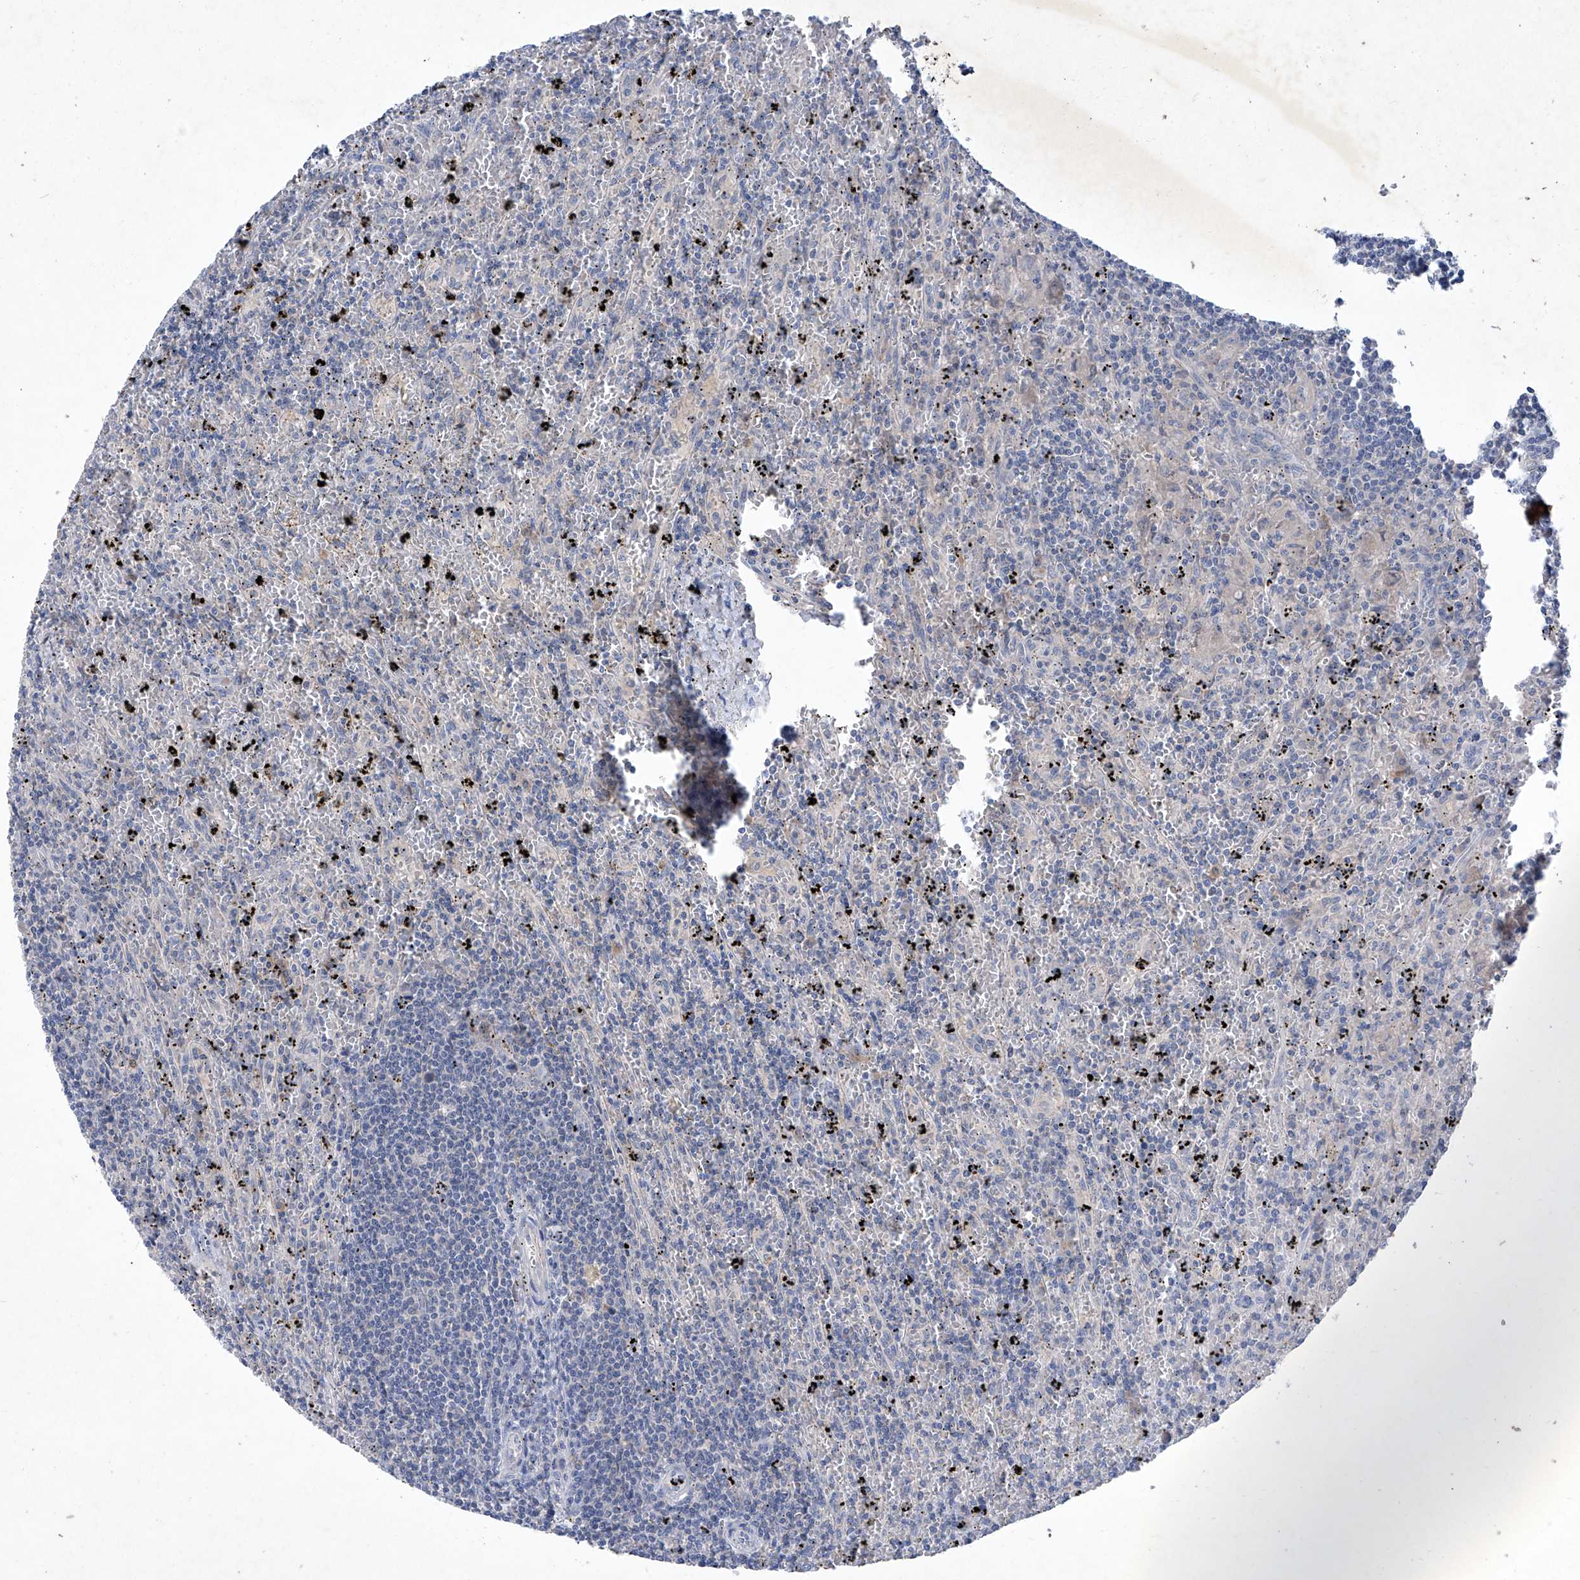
{"staining": {"intensity": "negative", "quantity": "none", "location": "none"}, "tissue": "lymphoma", "cell_type": "Tumor cells", "image_type": "cancer", "snomed": [{"axis": "morphology", "description": "Malignant lymphoma, non-Hodgkin's type, Low grade"}, {"axis": "topography", "description": "Spleen"}], "caption": "Human lymphoma stained for a protein using IHC exhibits no expression in tumor cells.", "gene": "SBK2", "patient": {"sex": "male", "age": 76}}